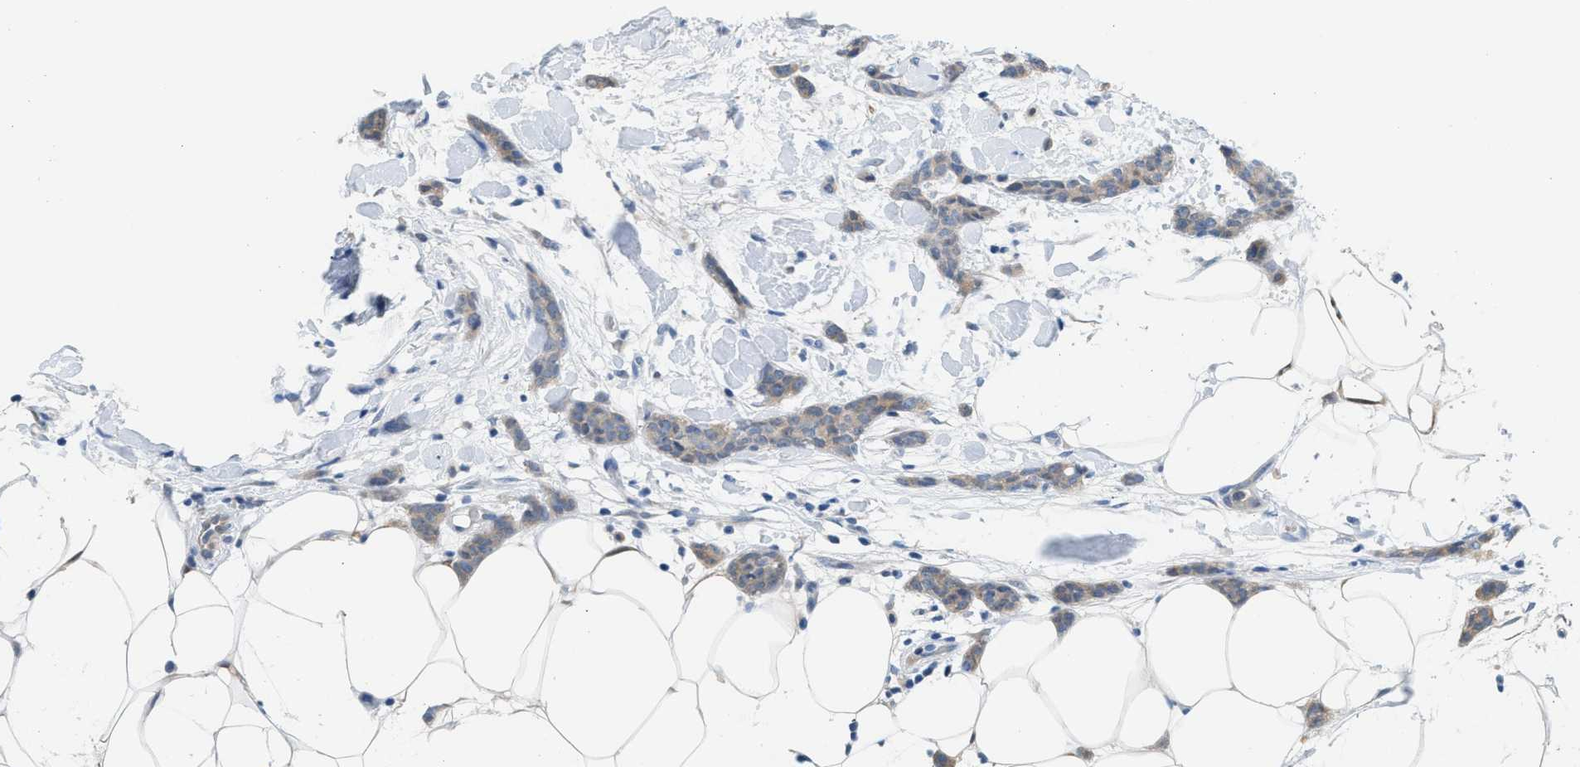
{"staining": {"intensity": "weak", "quantity": "<25%", "location": "cytoplasmic/membranous"}, "tissue": "breast cancer", "cell_type": "Tumor cells", "image_type": "cancer", "snomed": [{"axis": "morphology", "description": "Lobular carcinoma"}, {"axis": "topography", "description": "Skin"}, {"axis": "topography", "description": "Breast"}], "caption": "Protein analysis of breast cancer (lobular carcinoma) demonstrates no significant staining in tumor cells.", "gene": "PPM1D", "patient": {"sex": "female", "age": 46}}